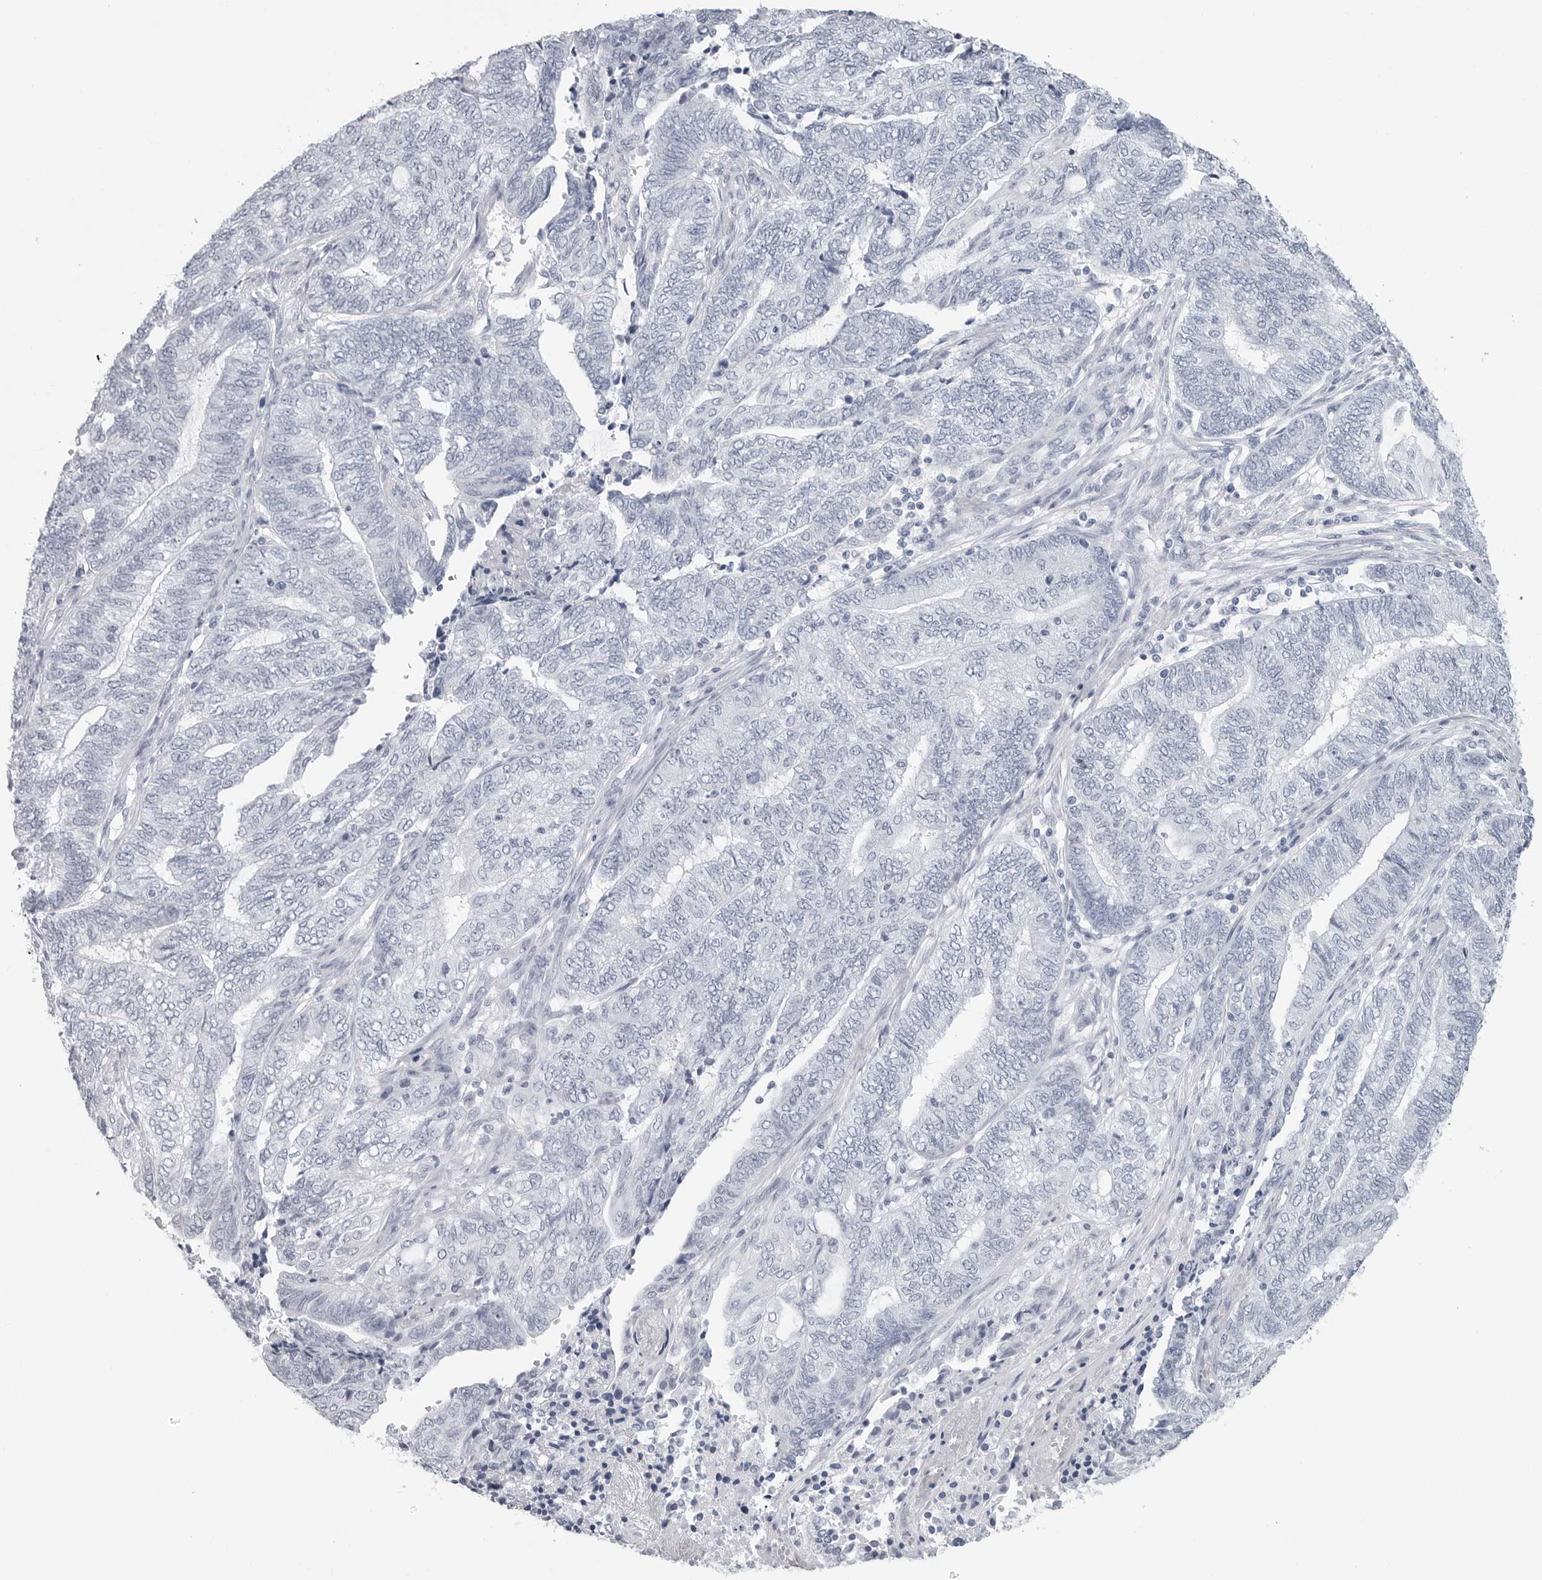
{"staining": {"intensity": "negative", "quantity": "none", "location": "none"}, "tissue": "endometrial cancer", "cell_type": "Tumor cells", "image_type": "cancer", "snomed": [{"axis": "morphology", "description": "Adenocarcinoma, NOS"}, {"axis": "topography", "description": "Uterus"}, {"axis": "topography", "description": "Endometrium"}], "caption": "IHC of endometrial cancer demonstrates no positivity in tumor cells. Nuclei are stained in blue.", "gene": "CSH1", "patient": {"sex": "female", "age": 70}}